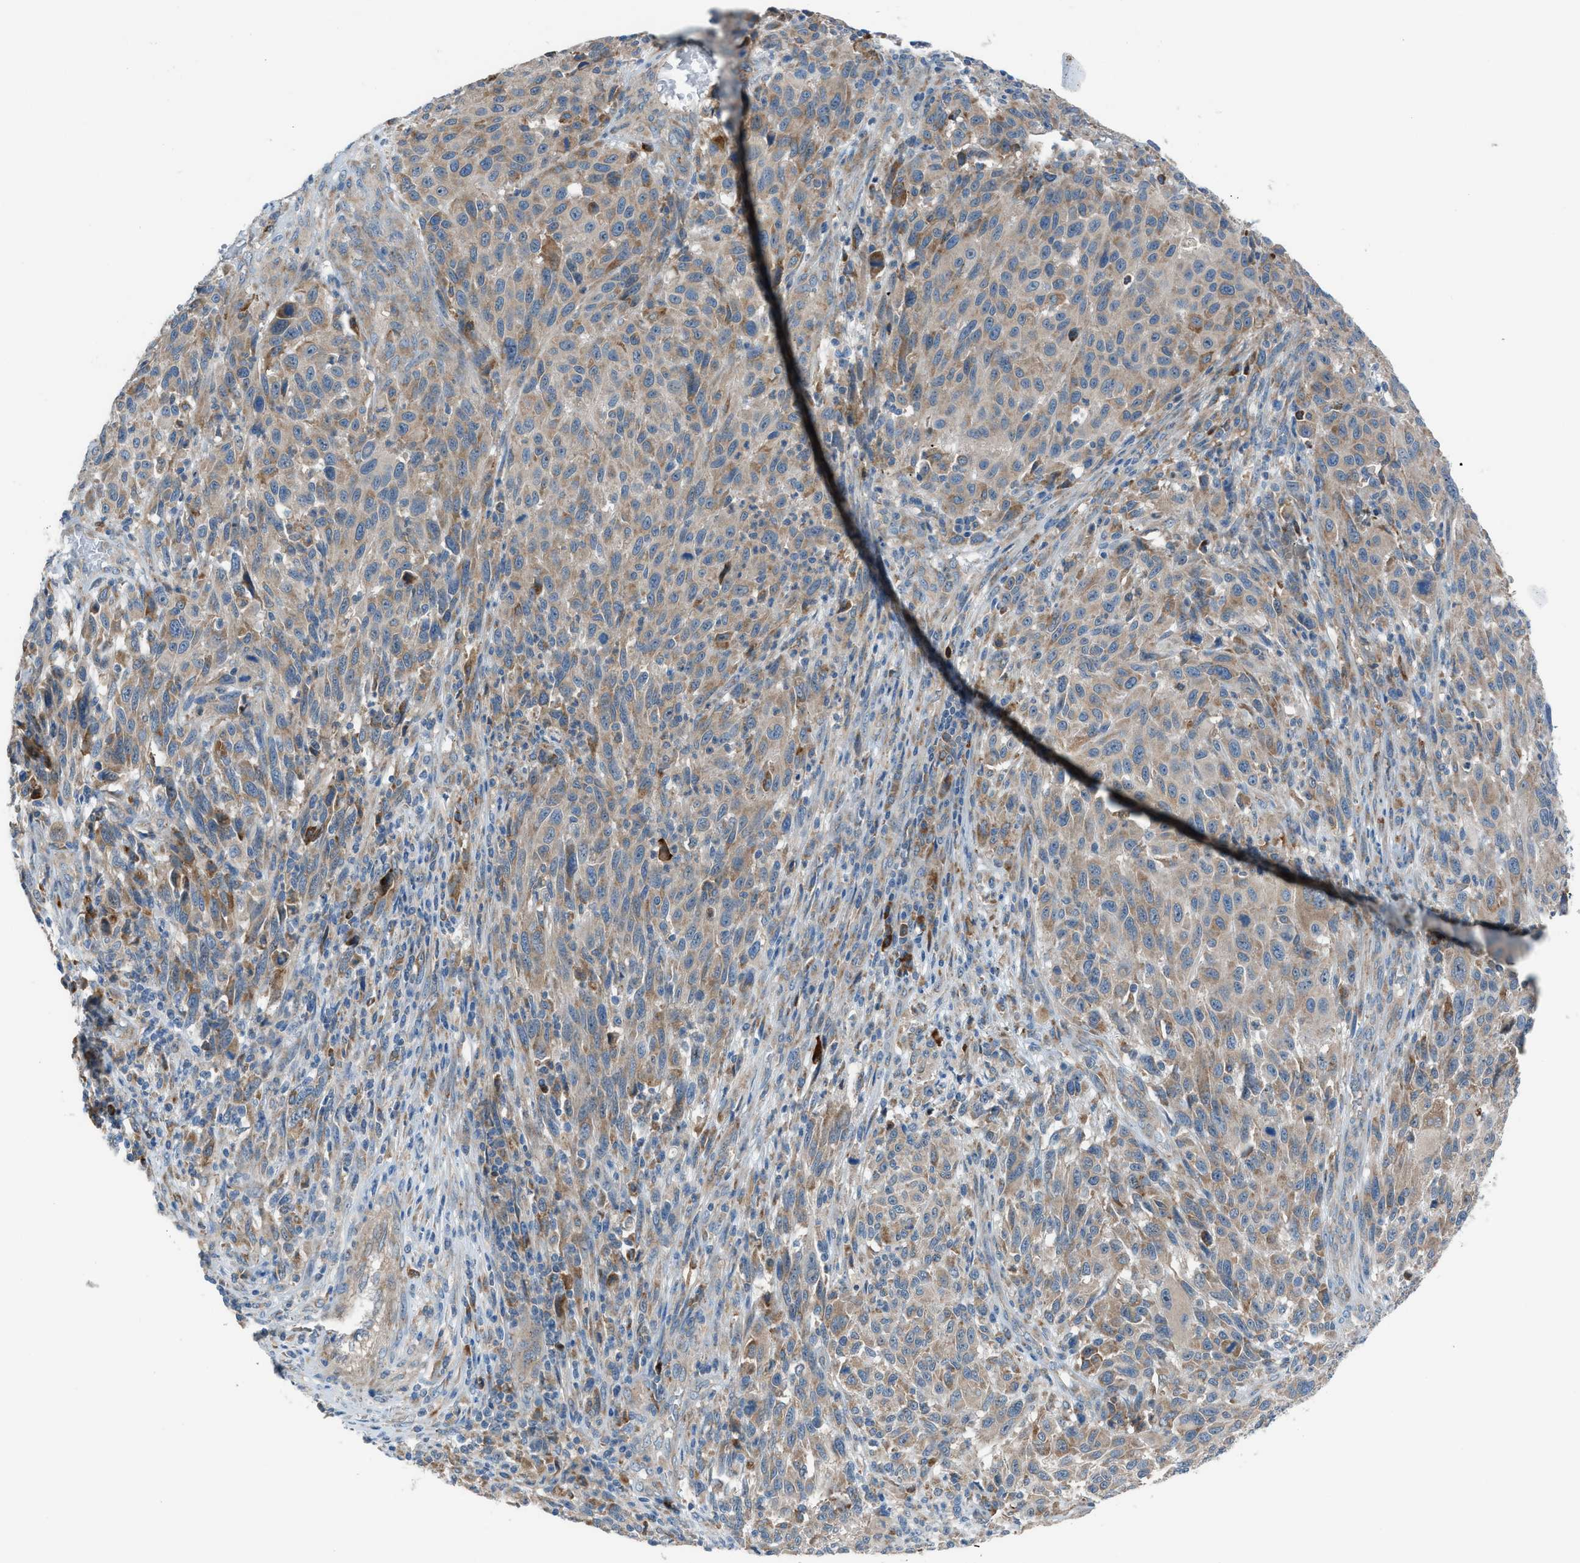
{"staining": {"intensity": "weak", "quantity": "25%-75%", "location": "cytoplasmic/membranous"}, "tissue": "melanoma", "cell_type": "Tumor cells", "image_type": "cancer", "snomed": [{"axis": "morphology", "description": "Malignant melanoma, Metastatic site"}, {"axis": "topography", "description": "Lymph node"}], "caption": "Protein staining of malignant melanoma (metastatic site) tissue exhibits weak cytoplasmic/membranous positivity in approximately 25%-75% of tumor cells.", "gene": "HEG1", "patient": {"sex": "male", "age": 61}}